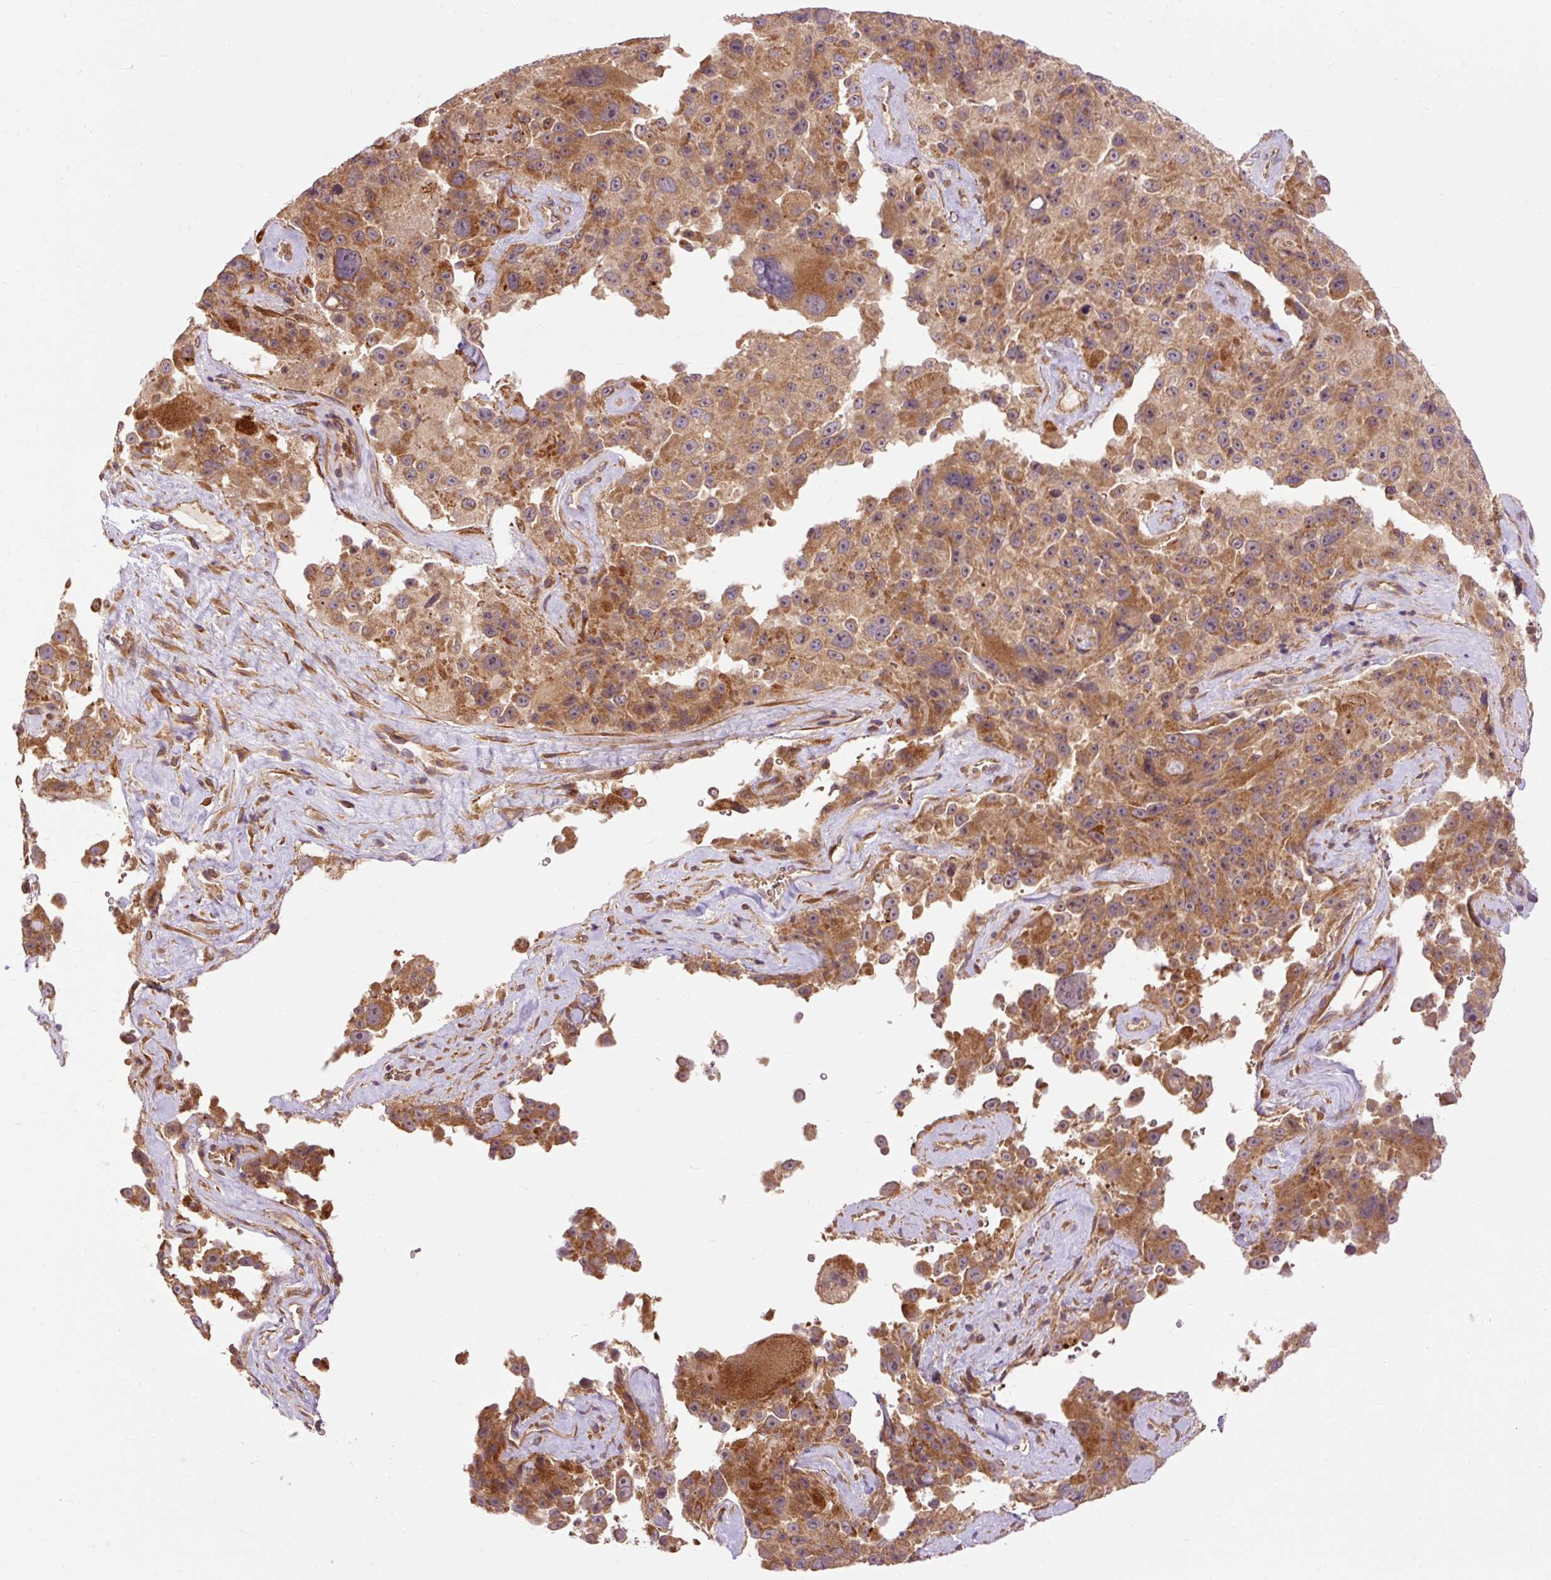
{"staining": {"intensity": "moderate", "quantity": ">75%", "location": "cytoplasmic/membranous"}, "tissue": "melanoma", "cell_type": "Tumor cells", "image_type": "cancer", "snomed": [{"axis": "morphology", "description": "Malignant melanoma, Metastatic site"}, {"axis": "topography", "description": "Lymph node"}], "caption": "Melanoma stained for a protein (brown) exhibits moderate cytoplasmic/membranous positive positivity in about >75% of tumor cells.", "gene": "RIPOR3", "patient": {"sex": "male", "age": 62}}